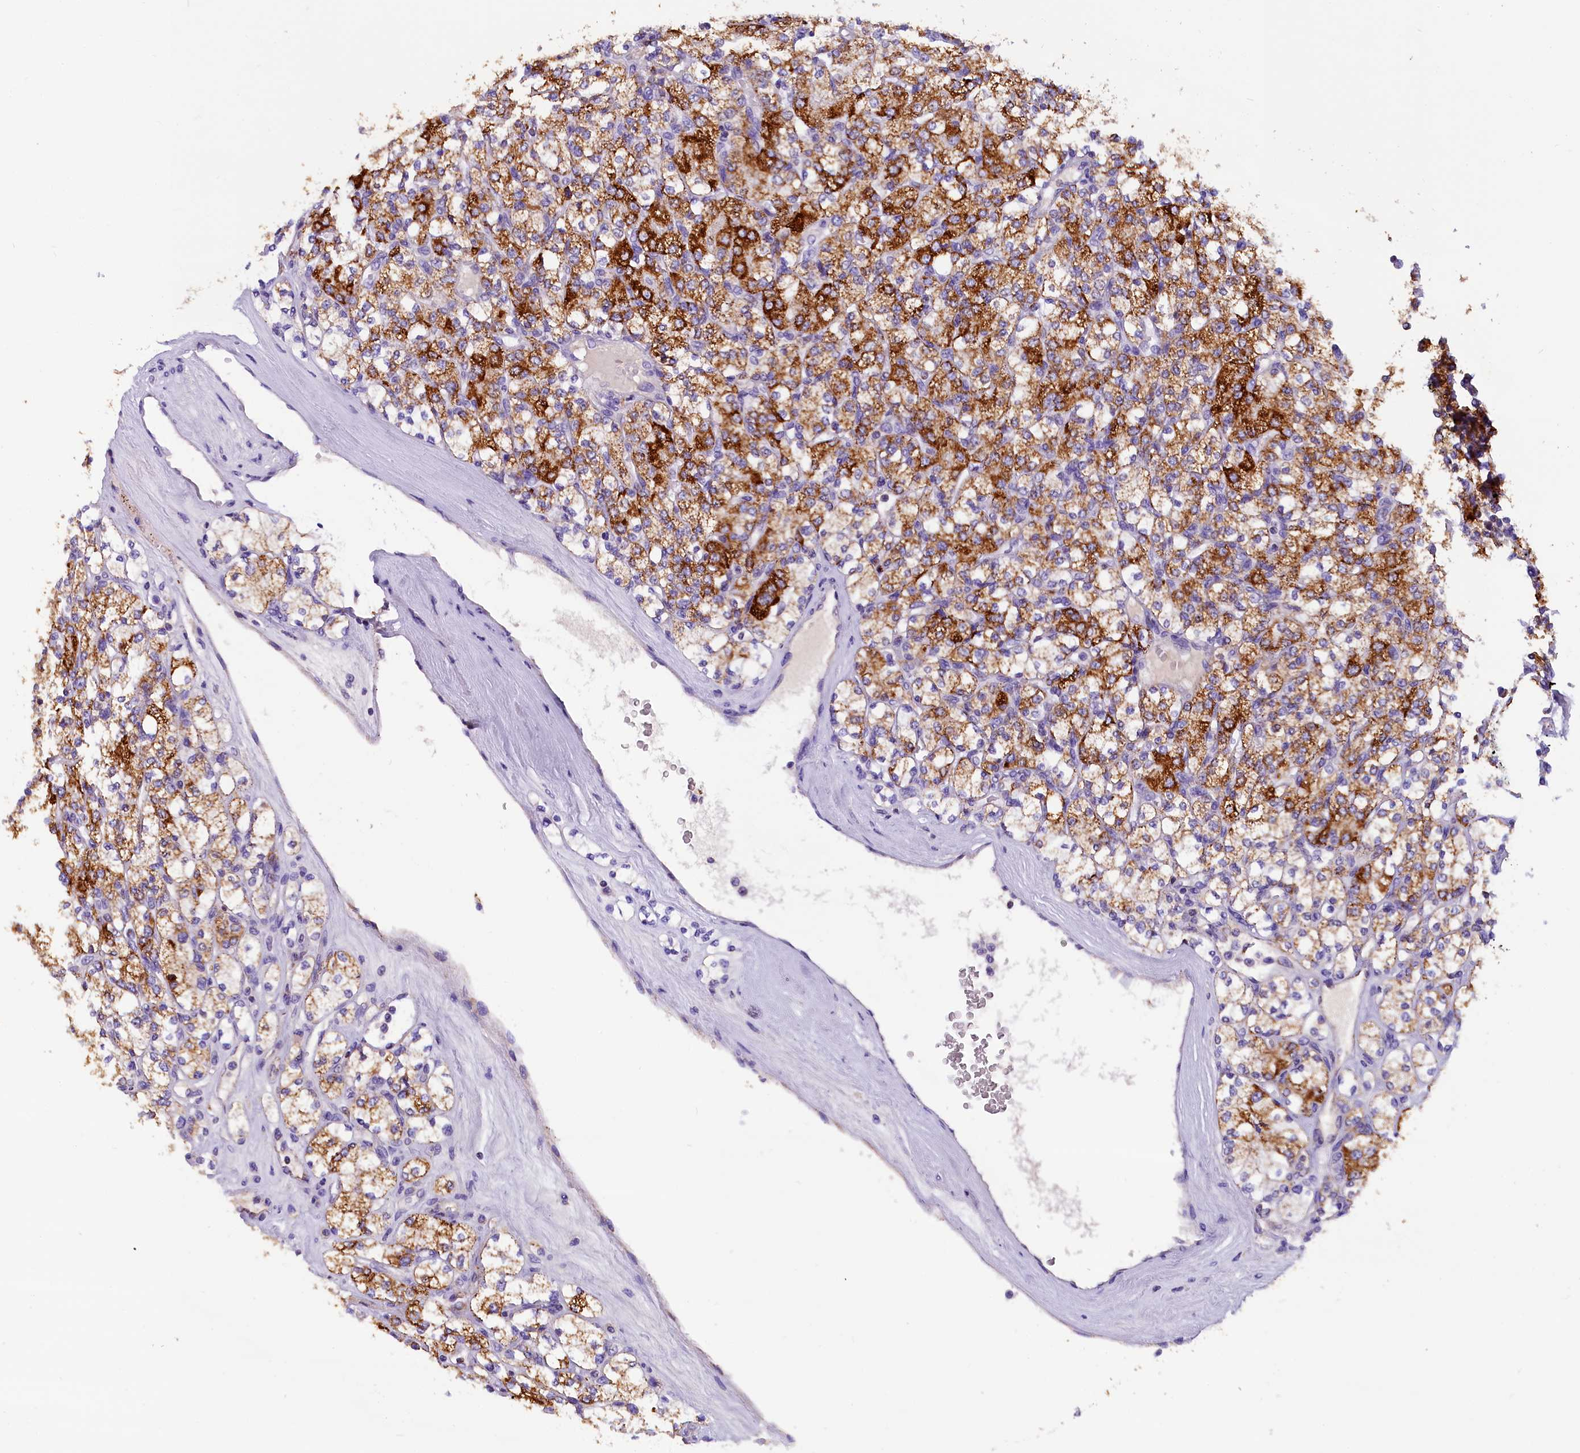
{"staining": {"intensity": "moderate", "quantity": ">75%", "location": "cytoplasmic/membranous"}, "tissue": "renal cancer", "cell_type": "Tumor cells", "image_type": "cancer", "snomed": [{"axis": "morphology", "description": "Adenocarcinoma, NOS"}, {"axis": "topography", "description": "Kidney"}], "caption": "IHC of human renal adenocarcinoma exhibits medium levels of moderate cytoplasmic/membranous positivity in about >75% of tumor cells. (Stains: DAB (3,3'-diaminobenzidine) in brown, nuclei in blue, Microscopy: brightfield microscopy at high magnification).", "gene": "ABAT", "patient": {"sex": "male", "age": 77}}